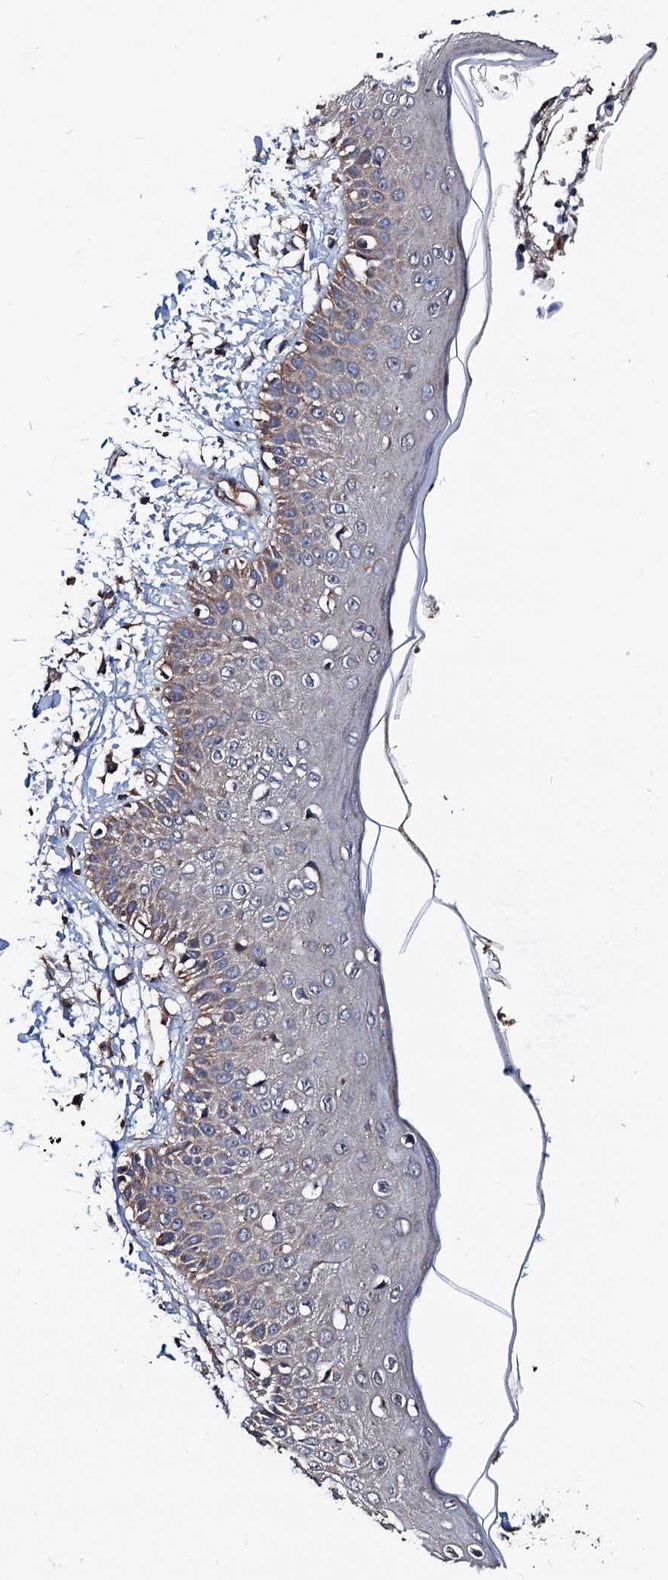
{"staining": {"intensity": "moderate", "quantity": ">75%", "location": "cytoplasmic/membranous"}, "tissue": "skin", "cell_type": "Fibroblasts", "image_type": "normal", "snomed": [{"axis": "morphology", "description": "Normal tissue, NOS"}, {"axis": "morphology", "description": "Squamous cell carcinoma, NOS"}, {"axis": "topography", "description": "Skin"}, {"axis": "topography", "description": "Peripheral nerve tissue"}], "caption": "Immunohistochemical staining of benign skin displays >75% levels of moderate cytoplasmic/membranous protein staining in about >75% of fibroblasts.", "gene": "TBCEL", "patient": {"sex": "male", "age": 83}}